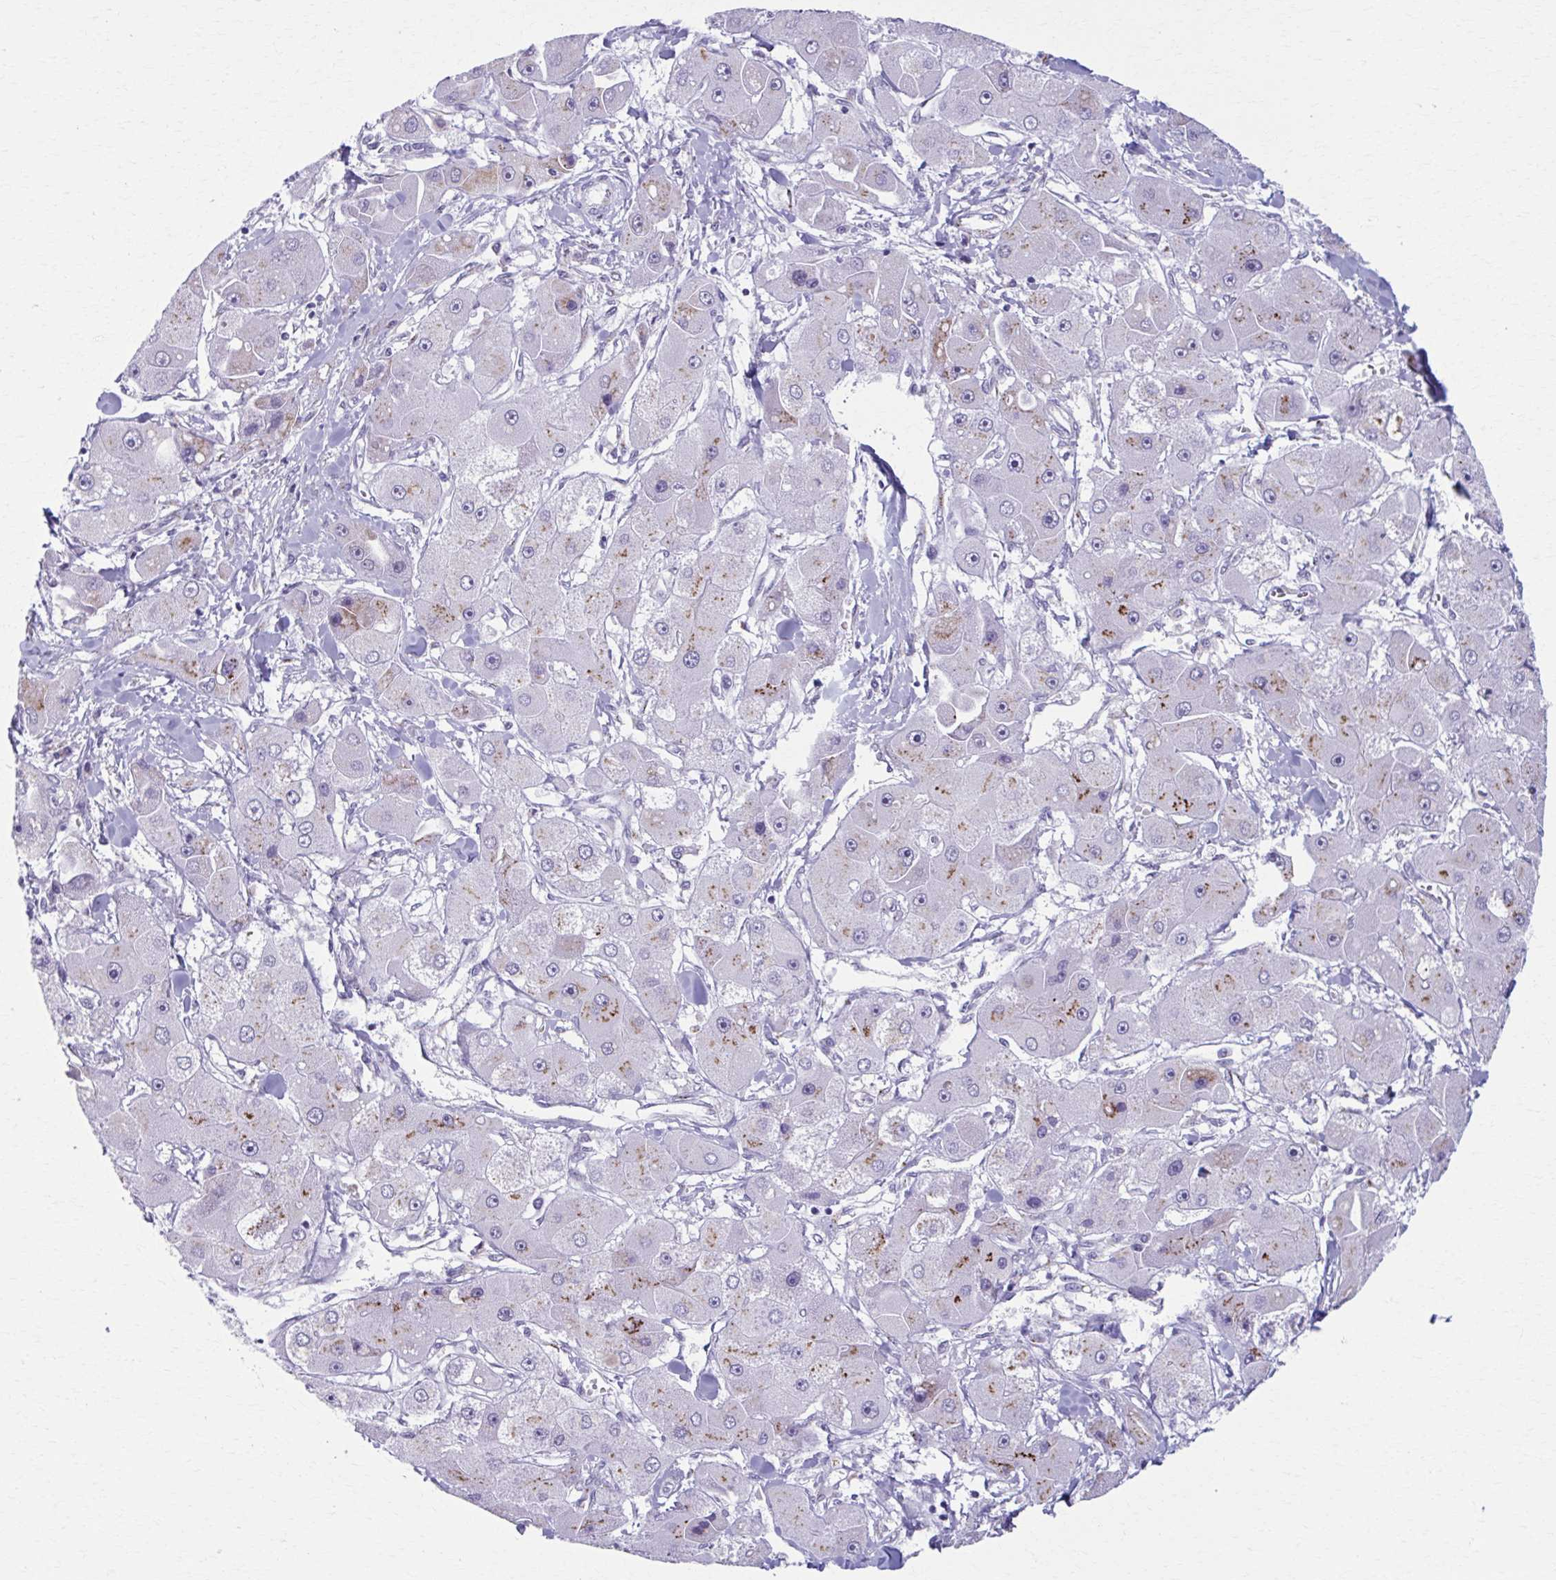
{"staining": {"intensity": "moderate", "quantity": "<25%", "location": "cytoplasmic/membranous"}, "tissue": "liver cancer", "cell_type": "Tumor cells", "image_type": "cancer", "snomed": [{"axis": "morphology", "description": "Carcinoma, Hepatocellular, NOS"}, {"axis": "topography", "description": "Liver"}], "caption": "Immunohistochemical staining of human liver hepatocellular carcinoma shows low levels of moderate cytoplasmic/membranous protein positivity in approximately <25% of tumor cells. (DAB IHC with brightfield microscopy, high magnification).", "gene": "ZNF682", "patient": {"sex": "male", "age": 24}}